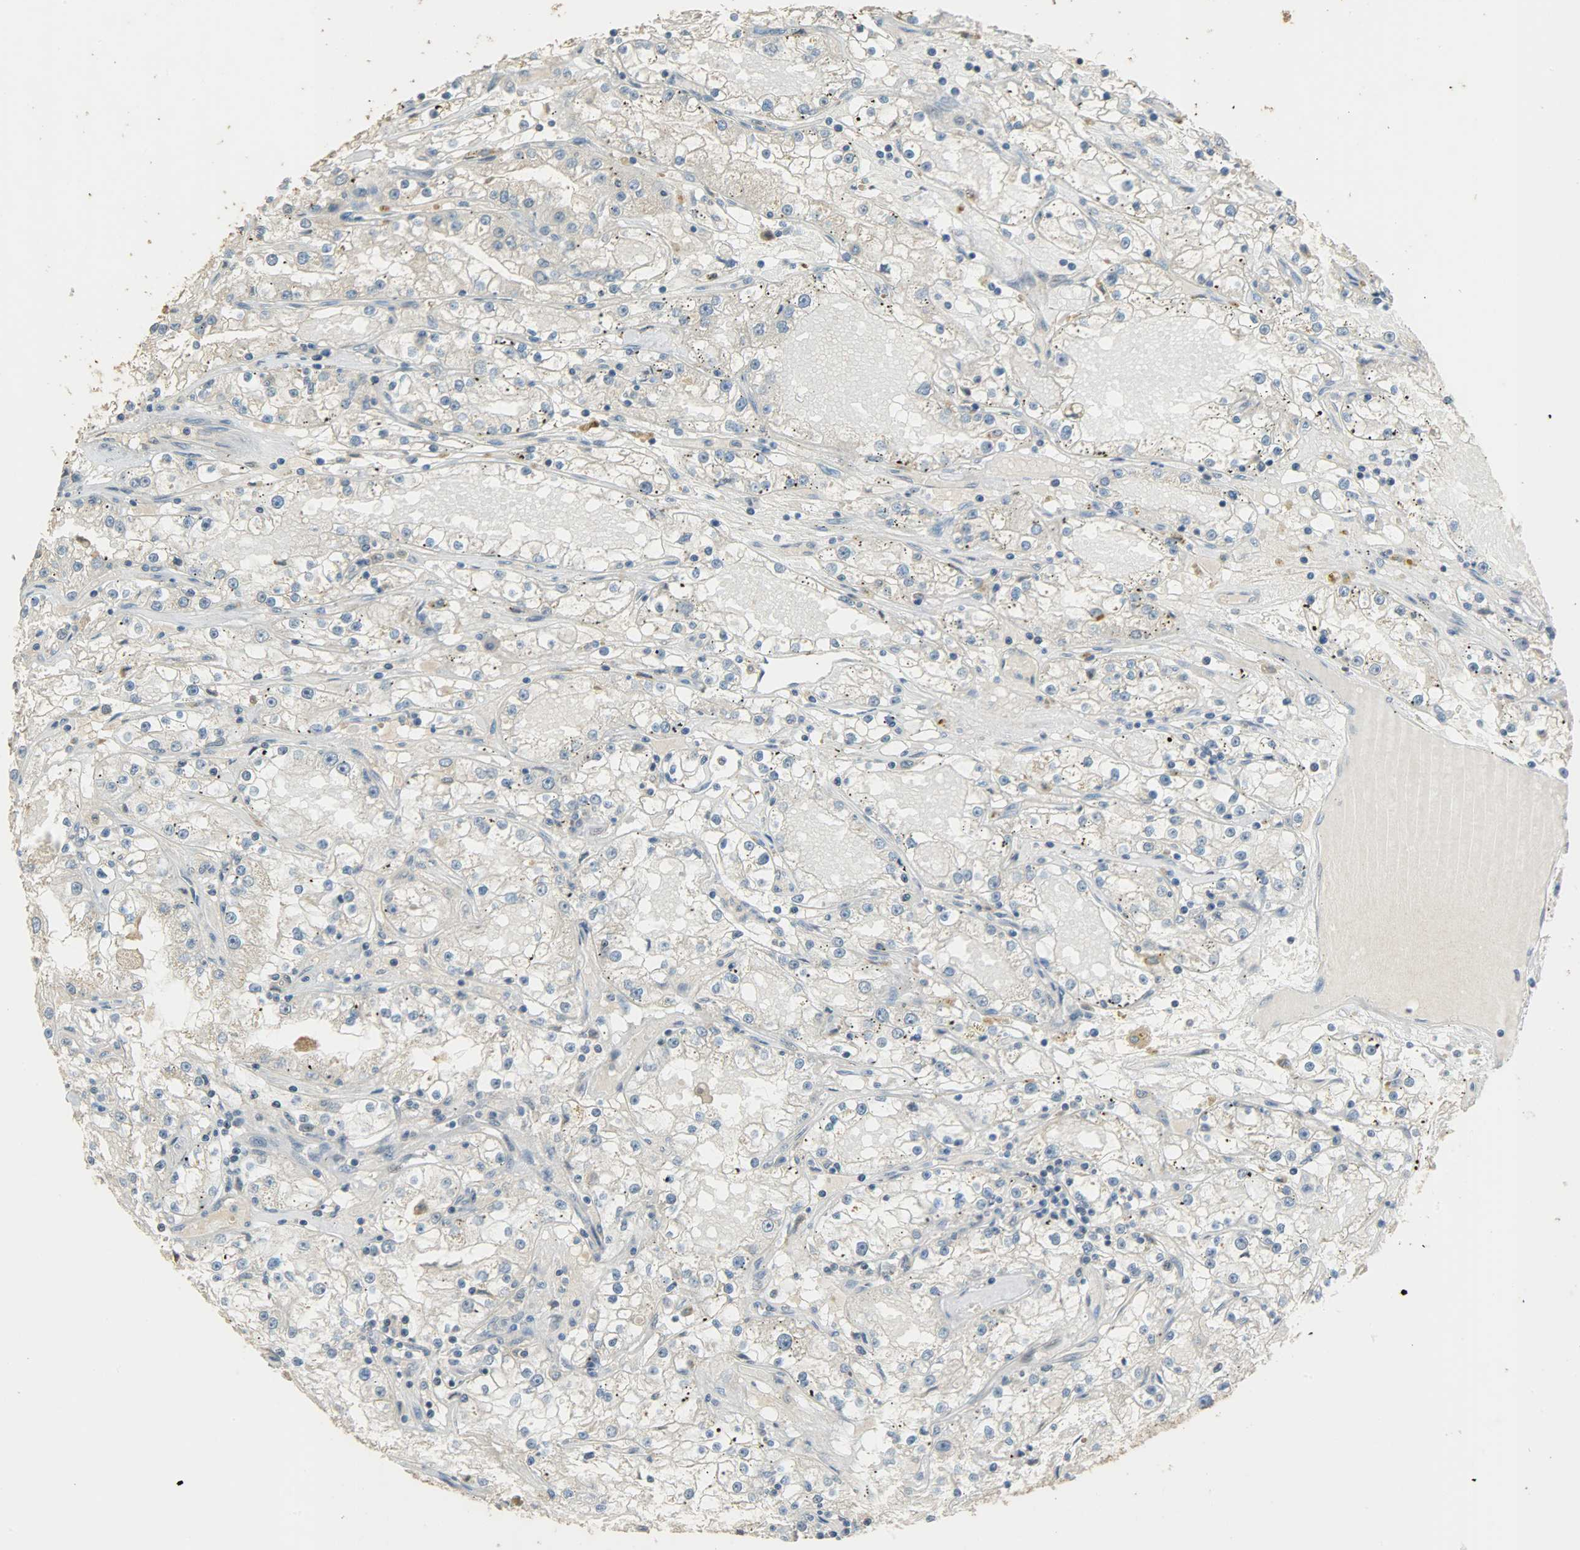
{"staining": {"intensity": "weak", "quantity": ">75%", "location": "cytoplasmic/membranous"}, "tissue": "renal cancer", "cell_type": "Tumor cells", "image_type": "cancer", "snomed": [{"axis": "morphology", "description": "Adenocarcinoma, NOS"}, {"axis": "topography", "description": "Kidney"}], "caption": "Tumor cells show low levels of weak cytoplasmic/membranous expression in about >75% of cells in human renal cancer (adenocarcinoma).", "gene": "HDHD5", "patient": {"sex": "male", "age": 56}}